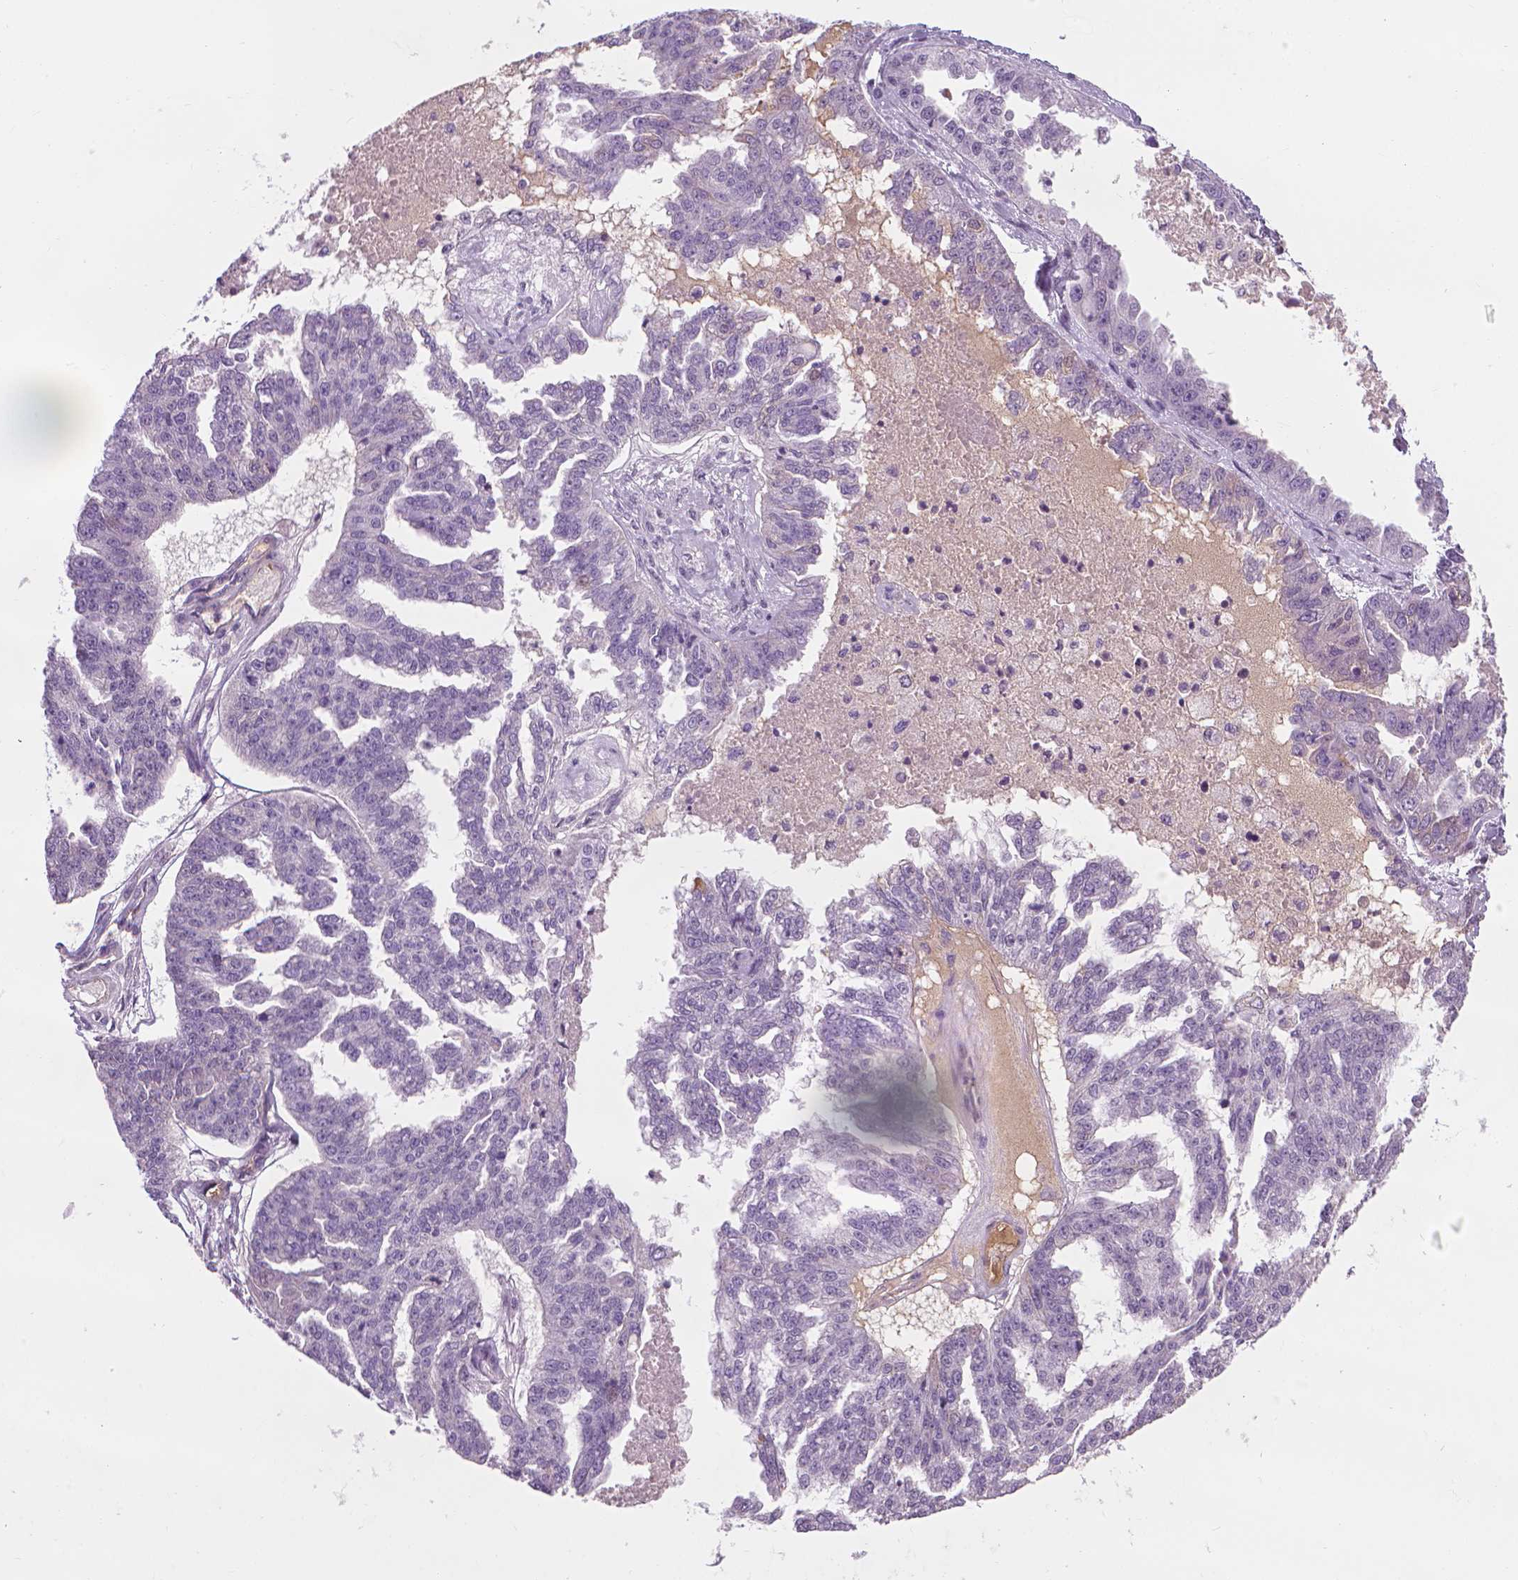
{"staining": {"intensity": "negative", "quantity": "none", "location": "none"}, "tissue": "ovarian cancer", "cell_type": "Tumor cells", "image_type": "cancer", "snomed": [{"axis": "morphology", "description": "Cystadenocarcinoma, serous, NOS"}, {"axis": "topography", "description": "Ovary"}], "caption": "DAB (3,3'-diaminobenzidine) immunohistochemical staining of human ovarian cancer reveals no significant positivity in tumor cells.", "gene": "SAXO2", "patient": {"sex": "female", "age": 58}}